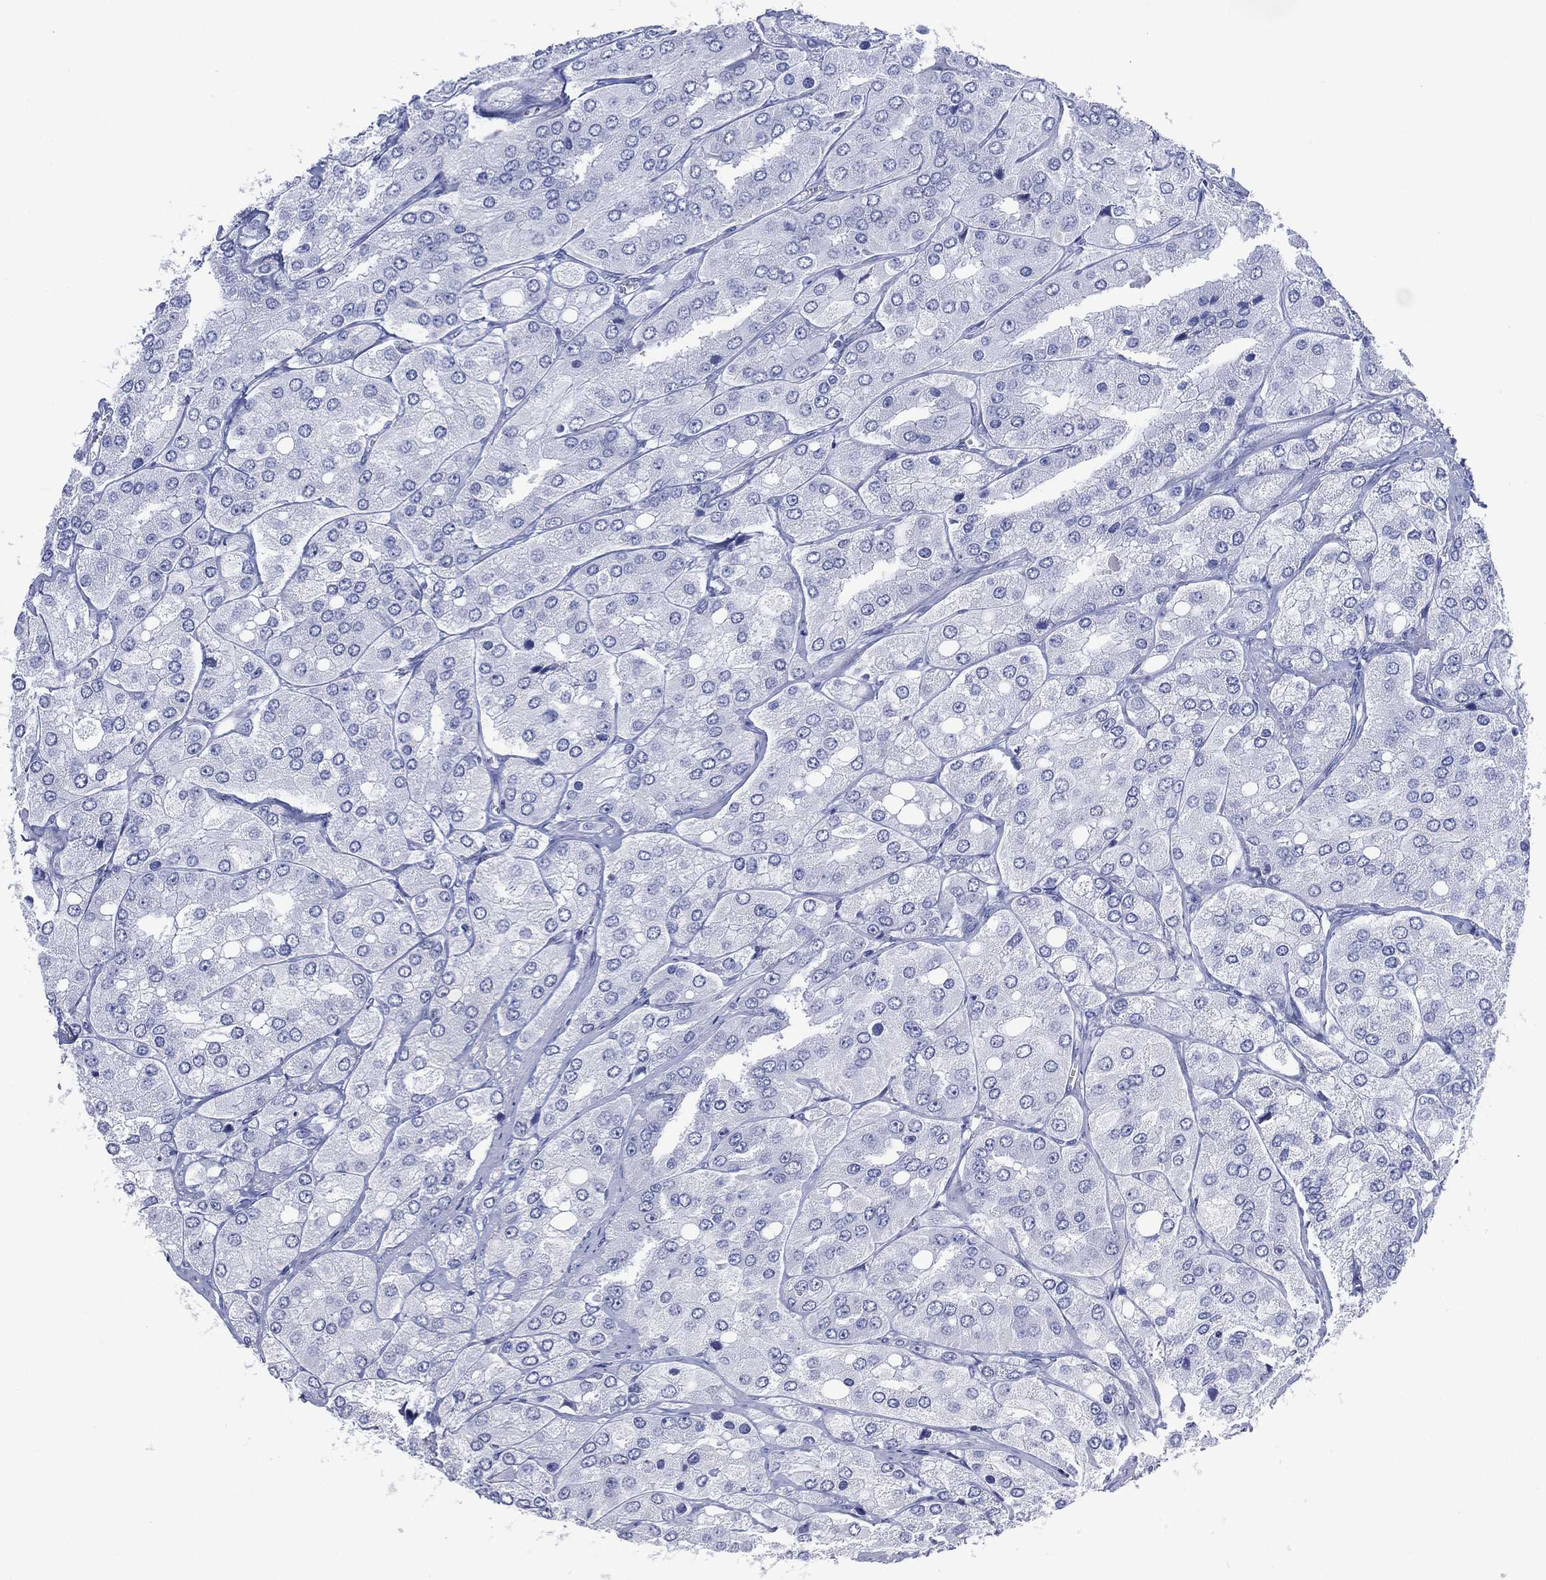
{"staining": {"intensity": "negative", "quantity": "none", "location": "none"}, "tissue": "prostate cancer", "cell_type": "Tumor cells", "image_type": "cancer", "snomed": [{"axis": "morphology", "description": "Adenocarcinoma, Low grade"}, {"axis": "topography", "description": "Prostate"}], "caption": "Tumor cells are negative for brown protein staining in prostate low-grade adenocarcinoma.", "gene": "TMEM247", "patient": {"sex": "male", "age": 69}}